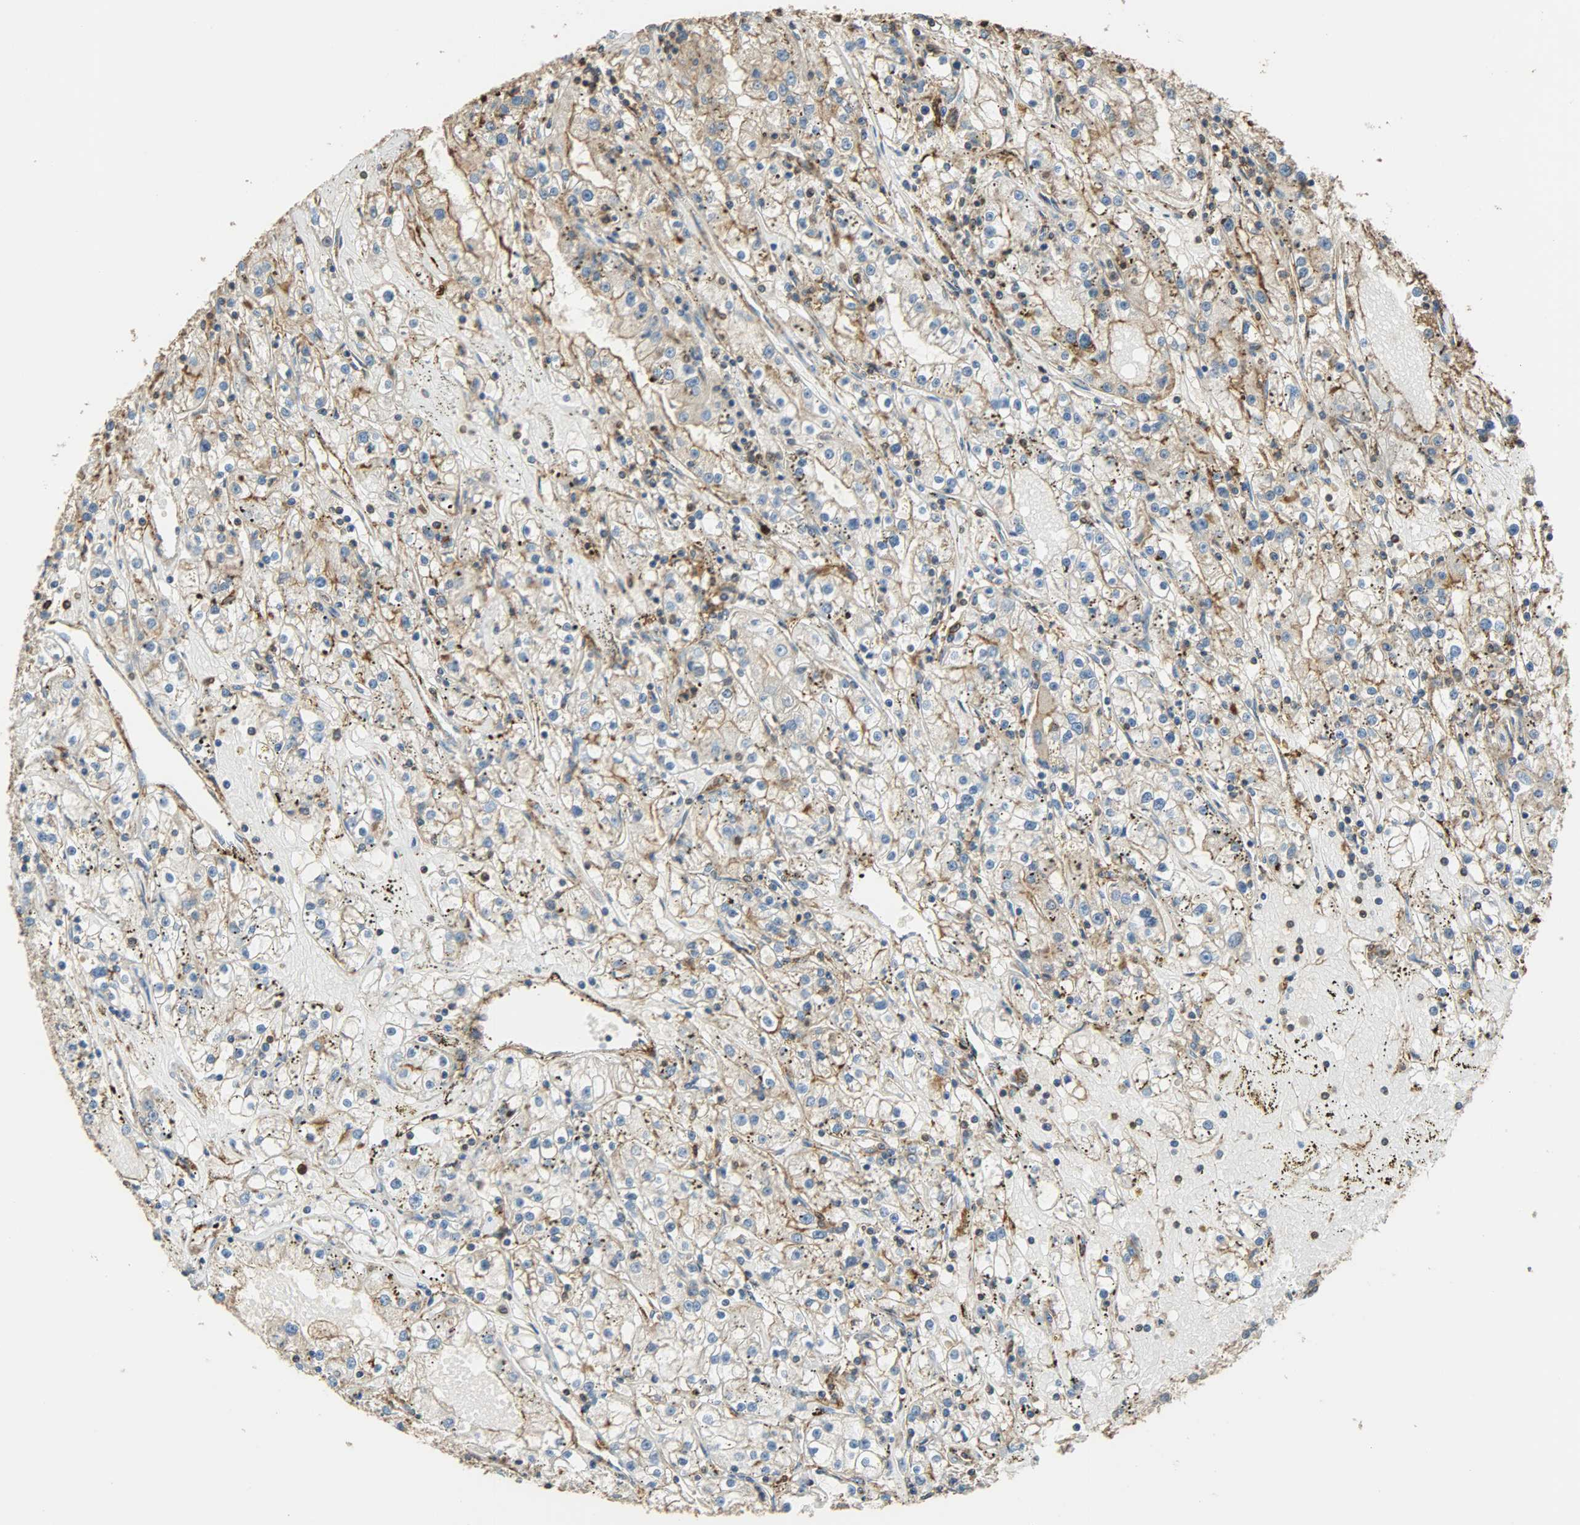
{"staining": {"intensity": "strong", "quantity": ">75%", "location": "cytoplasmic/membranous"}, "tissue": "renal cancer", "cell_type": "Tumor cells", "image_type": "cancer", "snomed": [{"axis": "morphology", "description": "Adenocarcinoma, NOS"}, {"axis": "topography", "description": "Kidney"}], "caption": "The micrograph exhibits a brown stain indicating the presence of a protein in the cytoplasmic/membranous of tumor cells in renal adenocarcinoma. (DAB (3,3'-diaminobenzidine) IHC, brown staining for protein, blue staining for nuclei).", "gene": "ANXA6", "patient": {"sex": "male", "age": 56}}